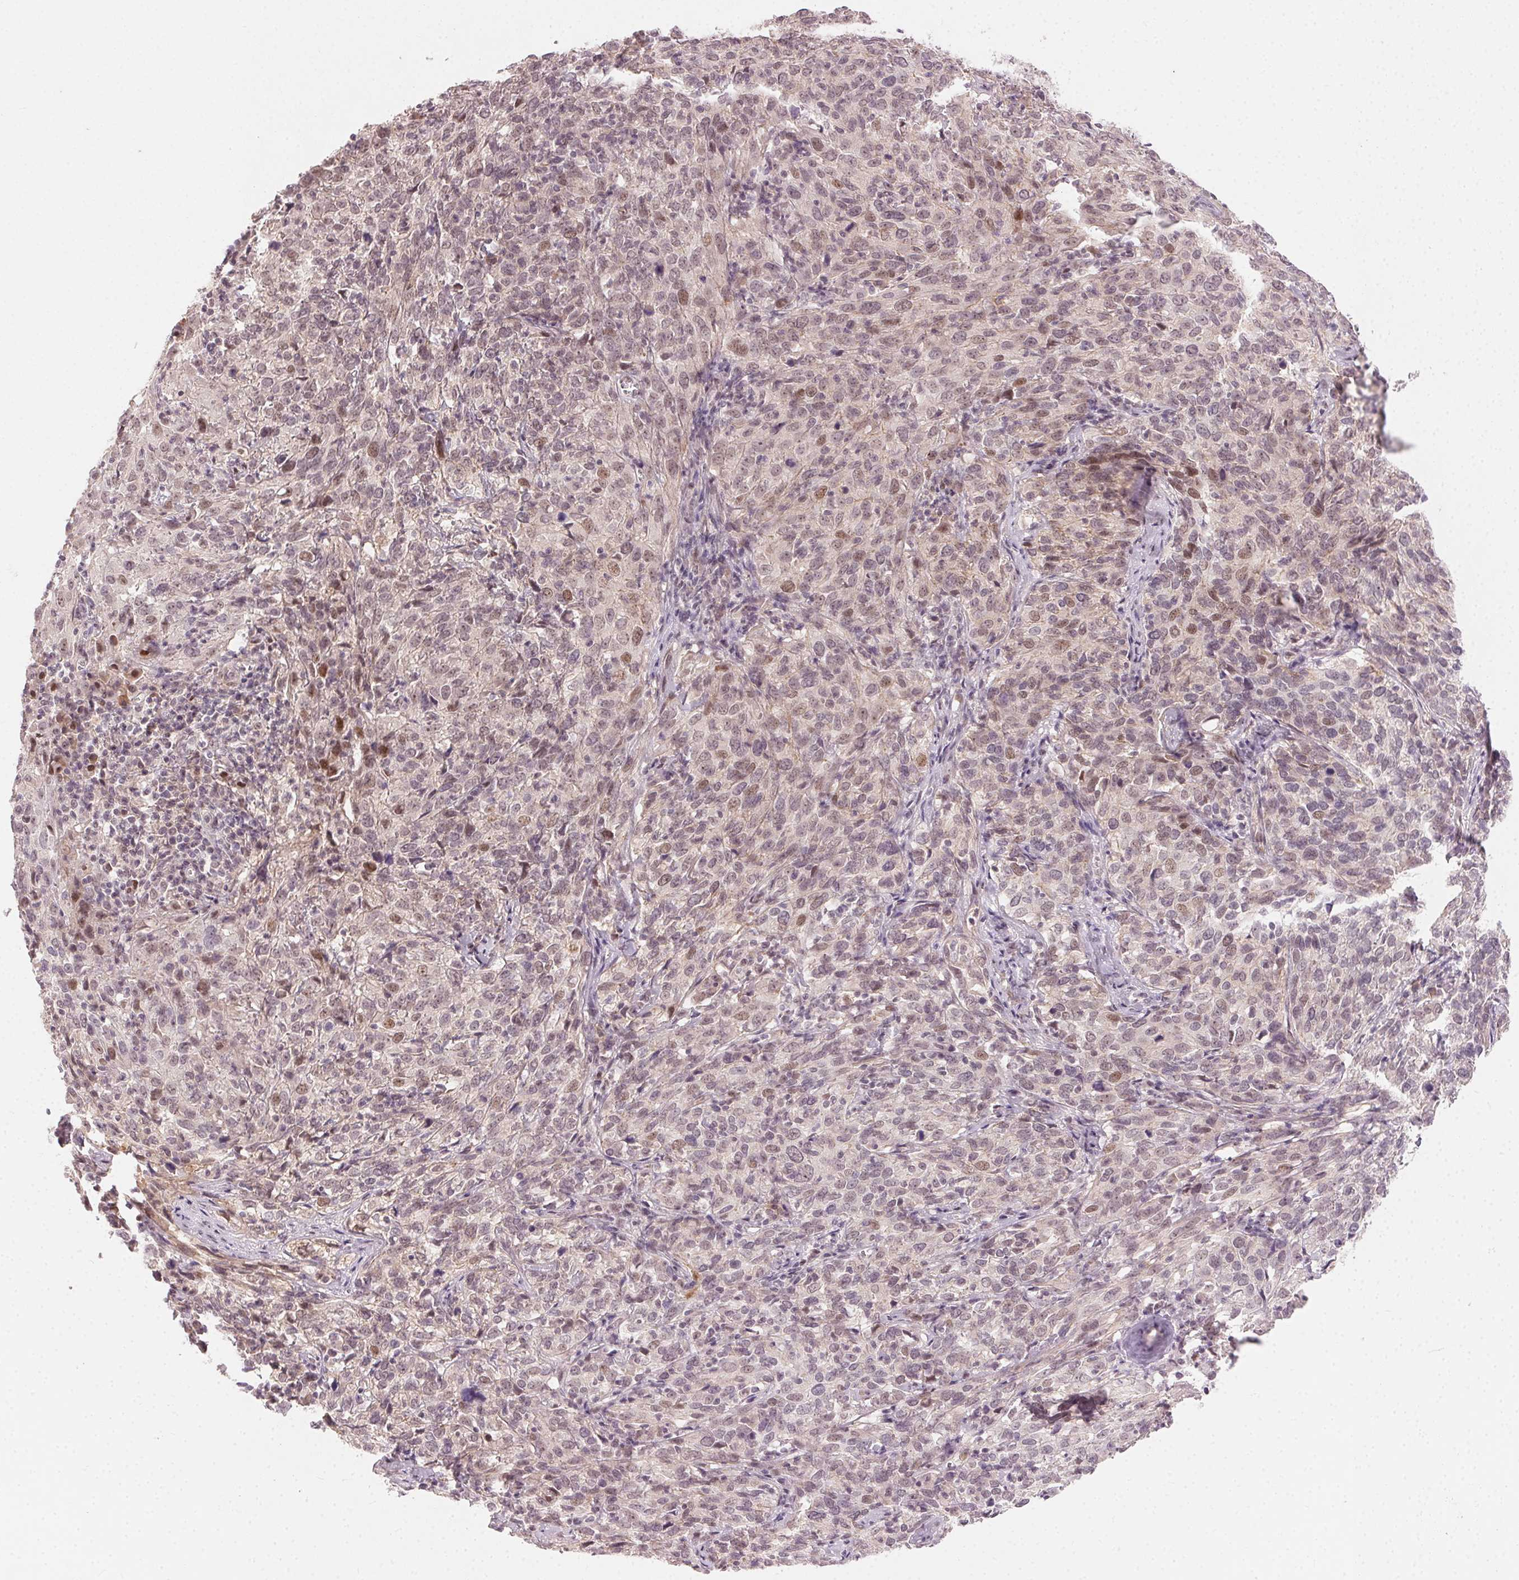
{"staining": {"intensity": "moderate", "quantity": "<25%", "location": "nuclear"}, "tissue": "cervical cancer", "cell_type": "Tumor cells", "image_type": "cancer", "snomed": [{"axis": "morphology", "description": "Squamous cell carcinoma, NOS"}, {"axis": "topography", "description": "Cervix"}], "caption": "Immunohistochemistry staining of cervical cancer (squamous cell carcinoma), which displays low levels of moderate nuclear positivity in approximately <25% of tumor cells indicating moderate nuclear protein expression. The staining was performed using DAB (brown) for protein detection and nuclei were counterstained in hematoxylin (blue).", "gene": "TUB", "patient": {"sex": "female", "age": 51}}